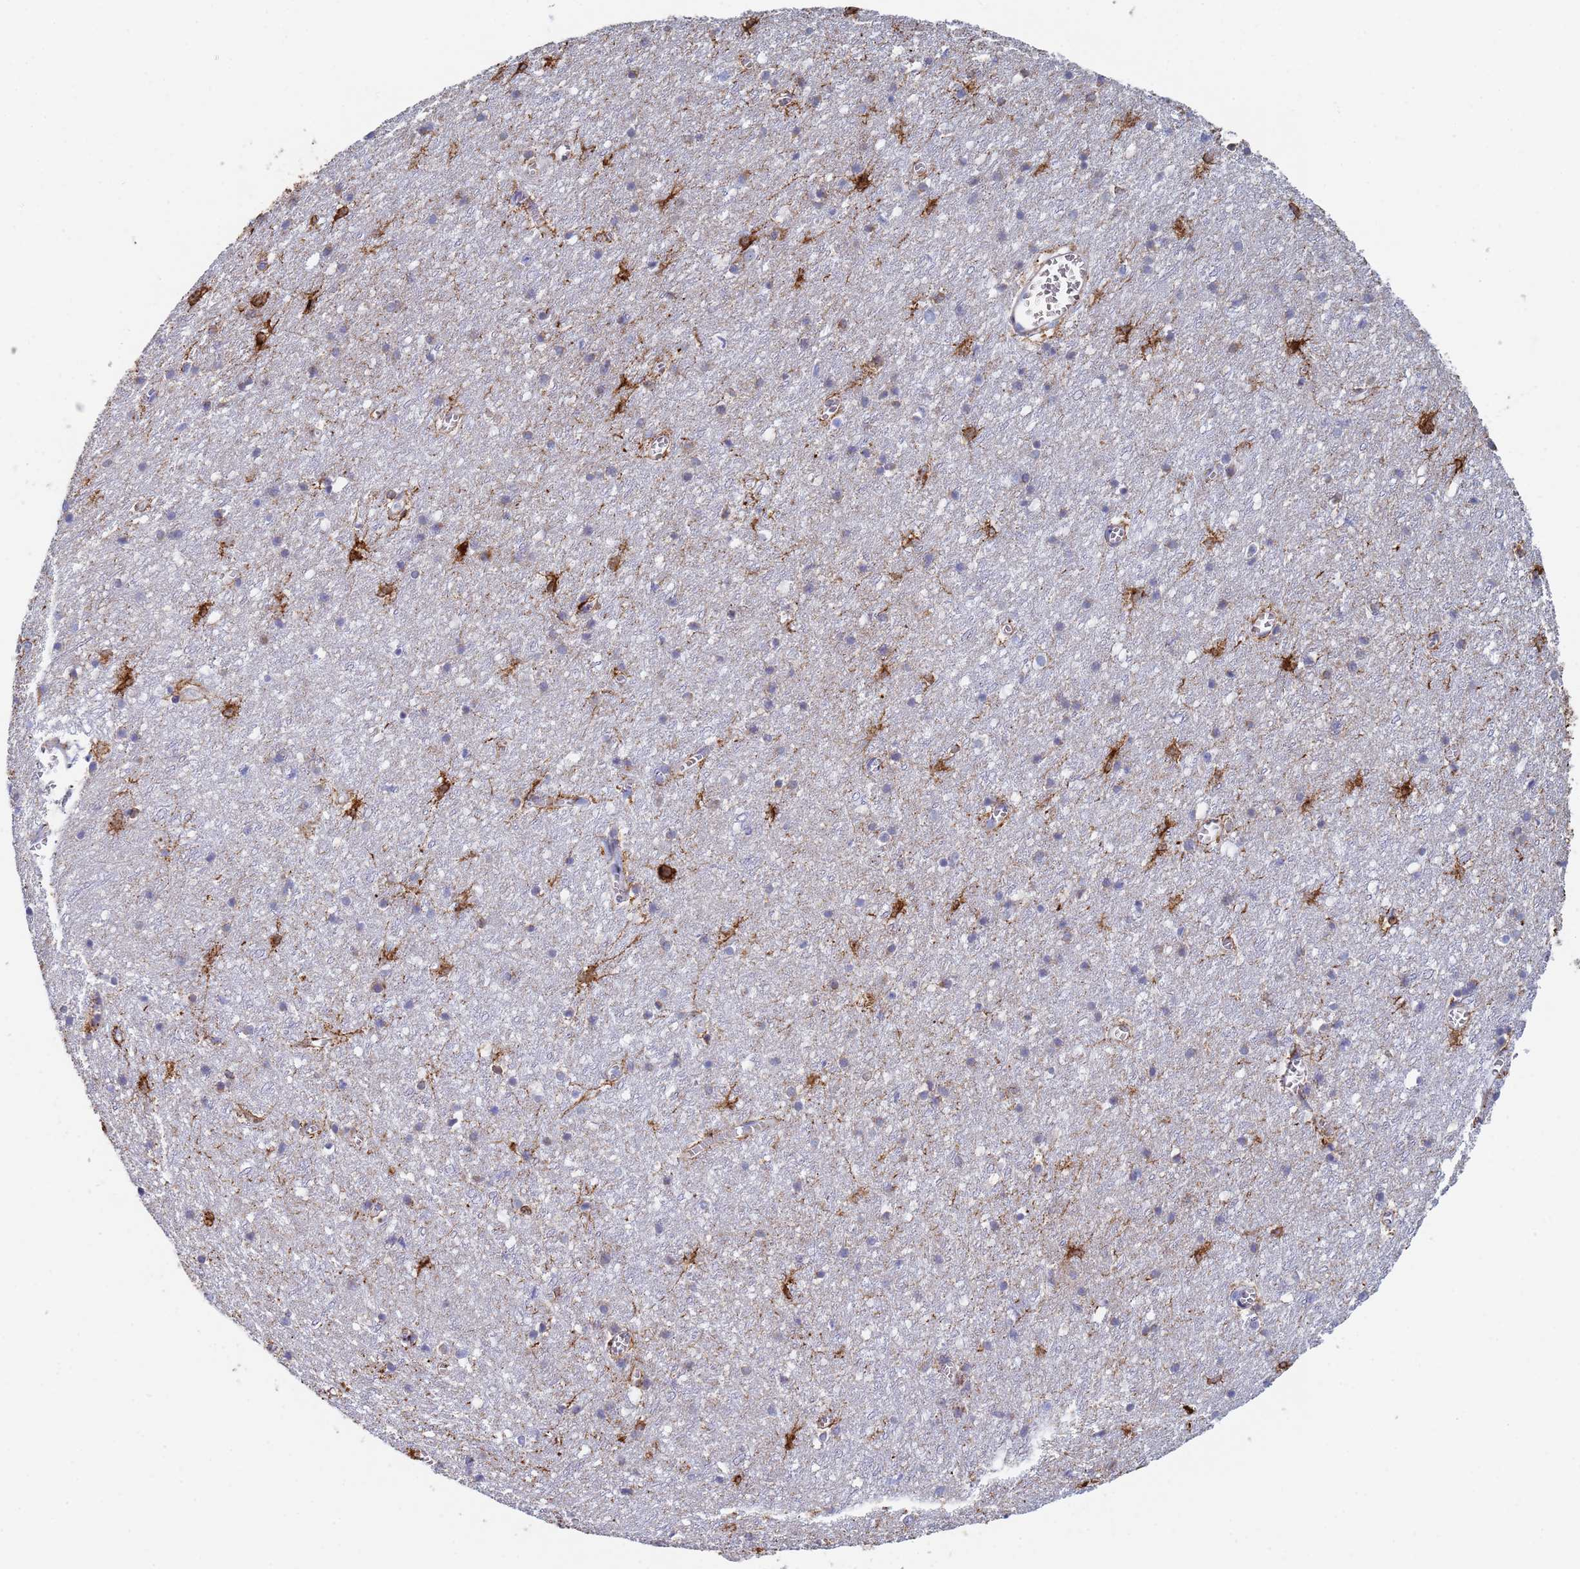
{"staining": {"intensity": "moderate", "quantity": ">75%", "location": "cytoplasmic/membranous"}, "tissue": "cerebral cortex", "cell_type": "Endothelial cells", "image_type": "normal", "snomed": [{"axis": "morphology", "description": "Normal tissue, NOS"}, {"axis": "topography", "description": "Cerebral cortex"}], "caption": "Immunohistochemistry (IHC) (DAB (3,3'-diaminobenzidine)) staining of benign human cerebral cortex exhibits moderate cytoplasmic/membranous protein expression in approximately >75% of endothelial cells.", "gene": "GDAP2", "patient": {"sex": "female", "age": 64}}